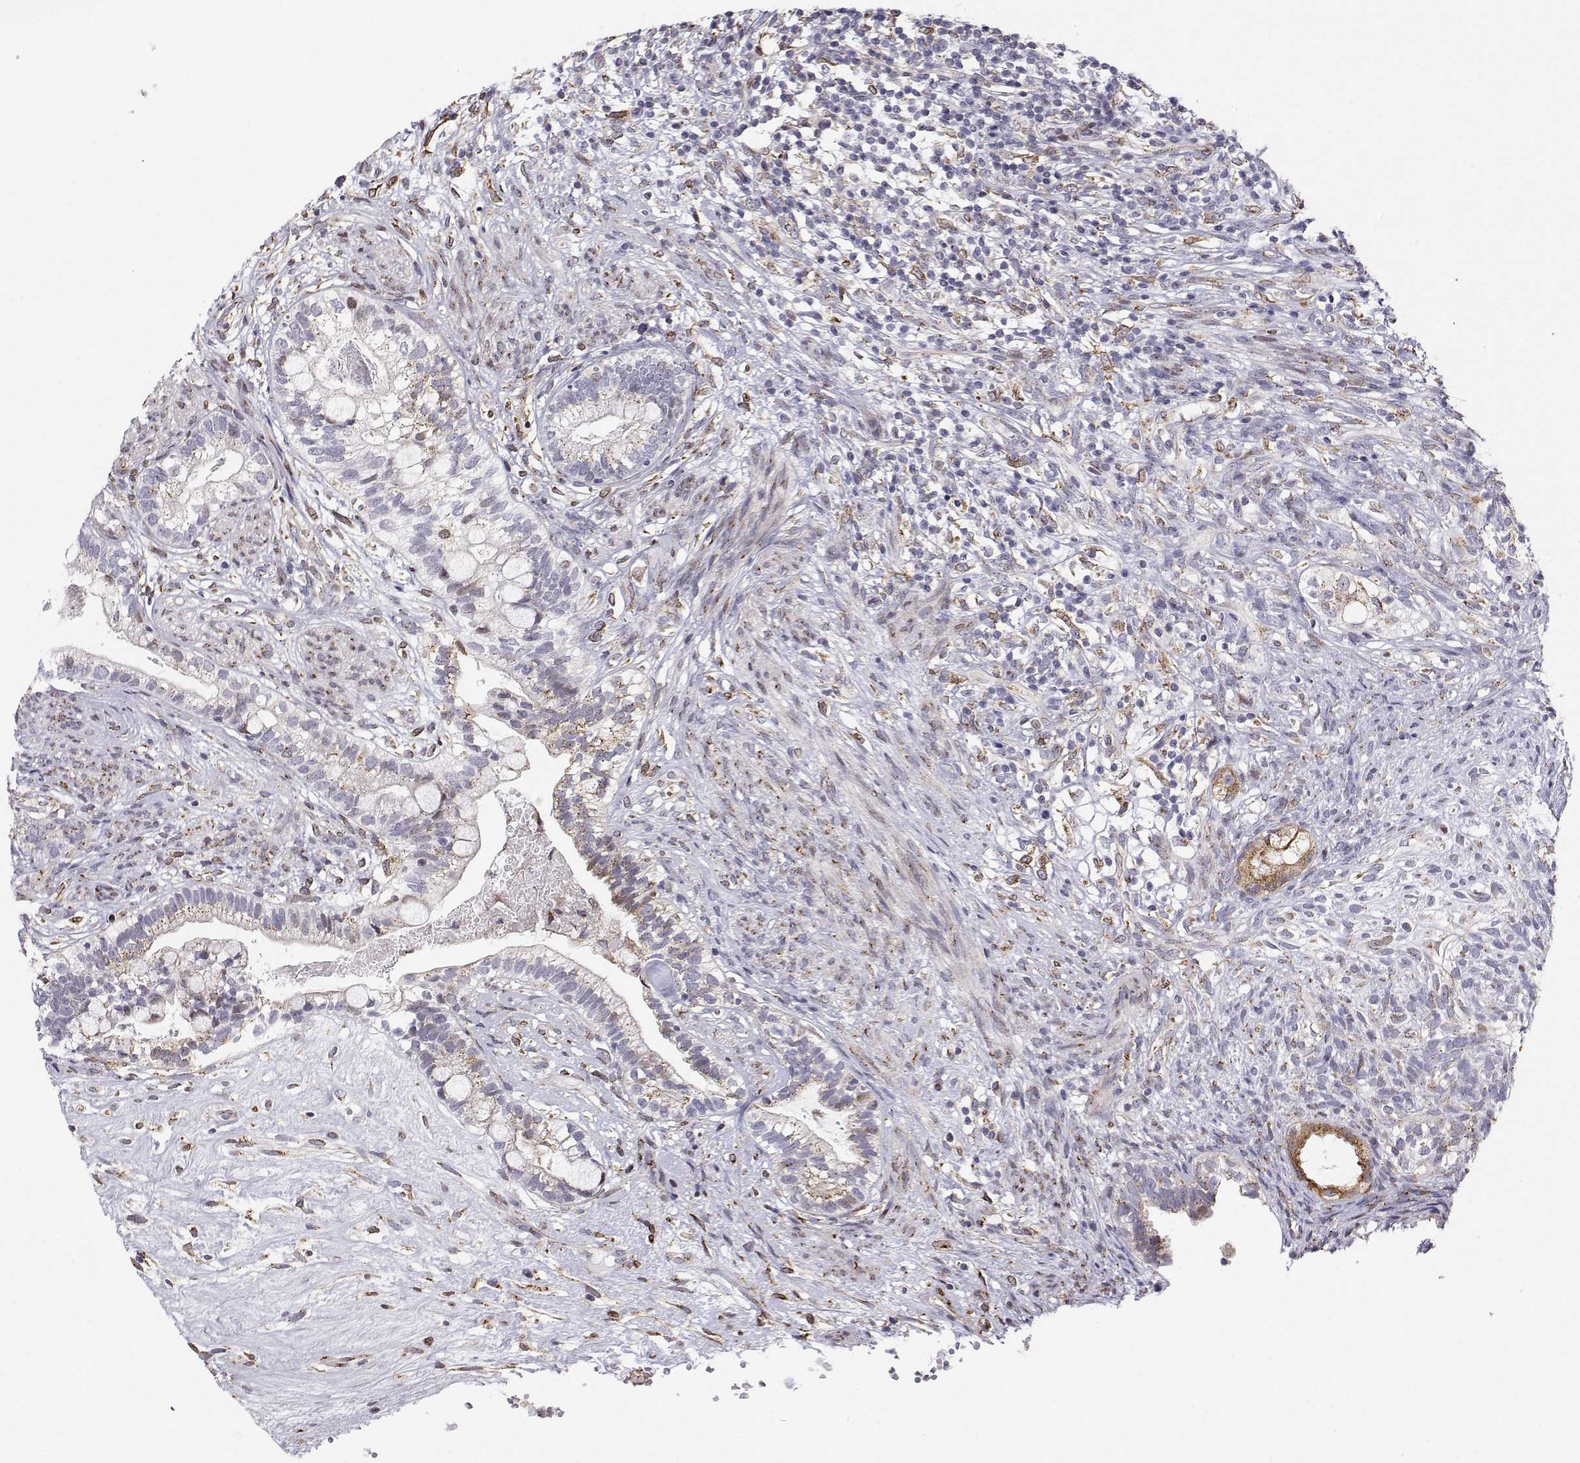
{"staining": {"intensity": "weak", "quantity": "<25%", "location": "cytoplasmic/membranous"}, "tissue": "testis cancer", "cell_type": "Tumor cells", "image_type": "cancer", "snomed": [{"axis": "morphology", "description": "Seminoma, NOS"}, {"axis": "morphology", "description": "Carcinoma, Embryonal, NOS"}, {"axis": "topography", "description": "Testis"}], "caption": "Micrograph shows no significant protein staining in tumor cells of testis cancer.", "gene": "STARD13", "patient": {"sex": "male", "age": 41}}